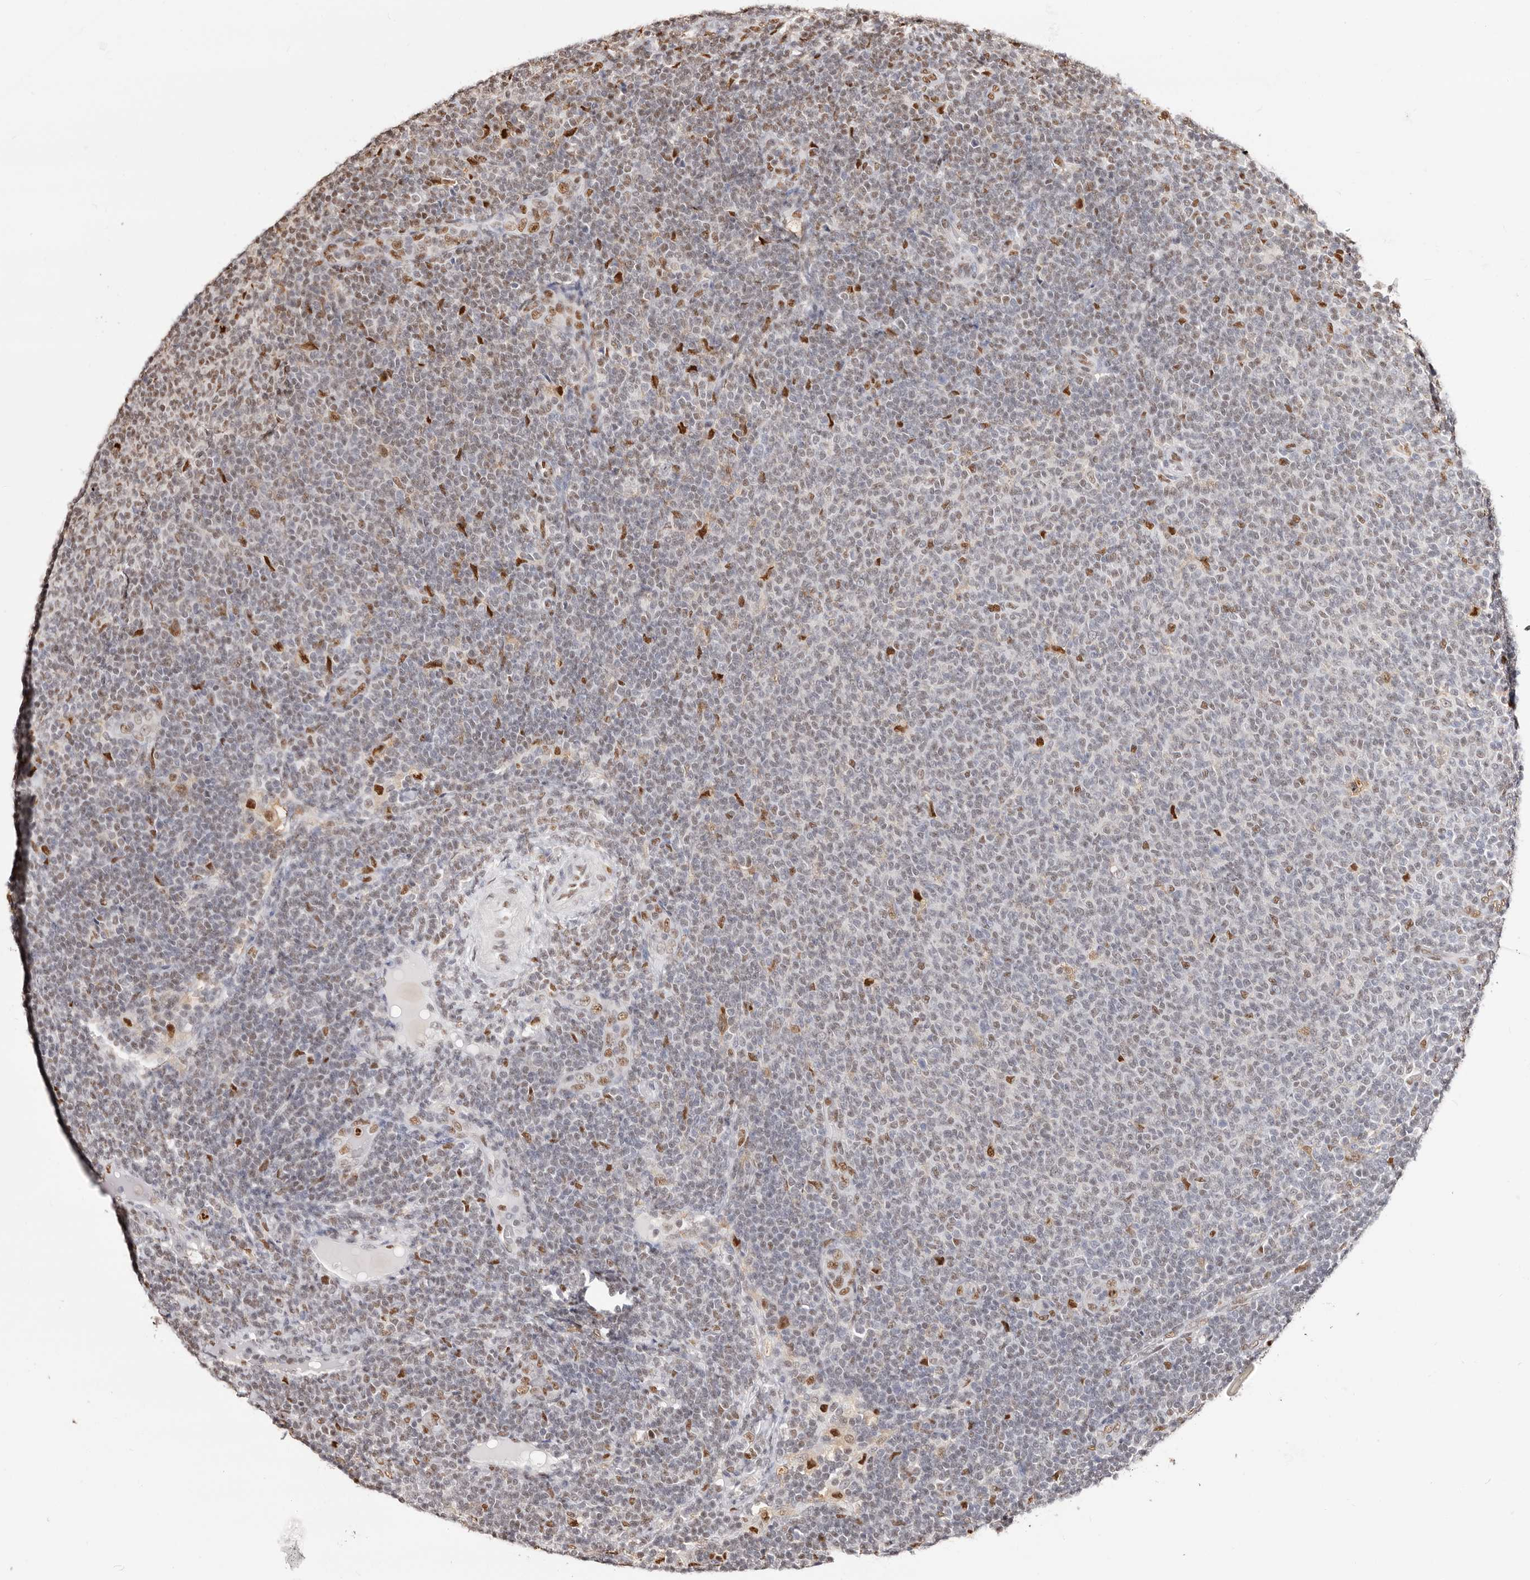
{"staining": {"intensity": "moderate", "quantity": "<25%", "location": "nuclear"}, "tissue": "lymphoma", "cell_type": "Tumor cells", "image_type": "cancer", "snomed": [{"axis": "morphology", "description": "Malignant lymphoma, non-Hodgkin's type, Low grade"}, {"axis": "topography", "description": "Lymph node"}], "caption": "Protein expression analysis of human lymphoma reveals moderate nuclear staining in about <25% of tumor cells. The staining is performed using DAB brown chromogen to label protein expression. The nuclei are counter-stained blue using hematoxylin.", "gene": "TKT", "patient": {"sex": "male", "age": 66}}